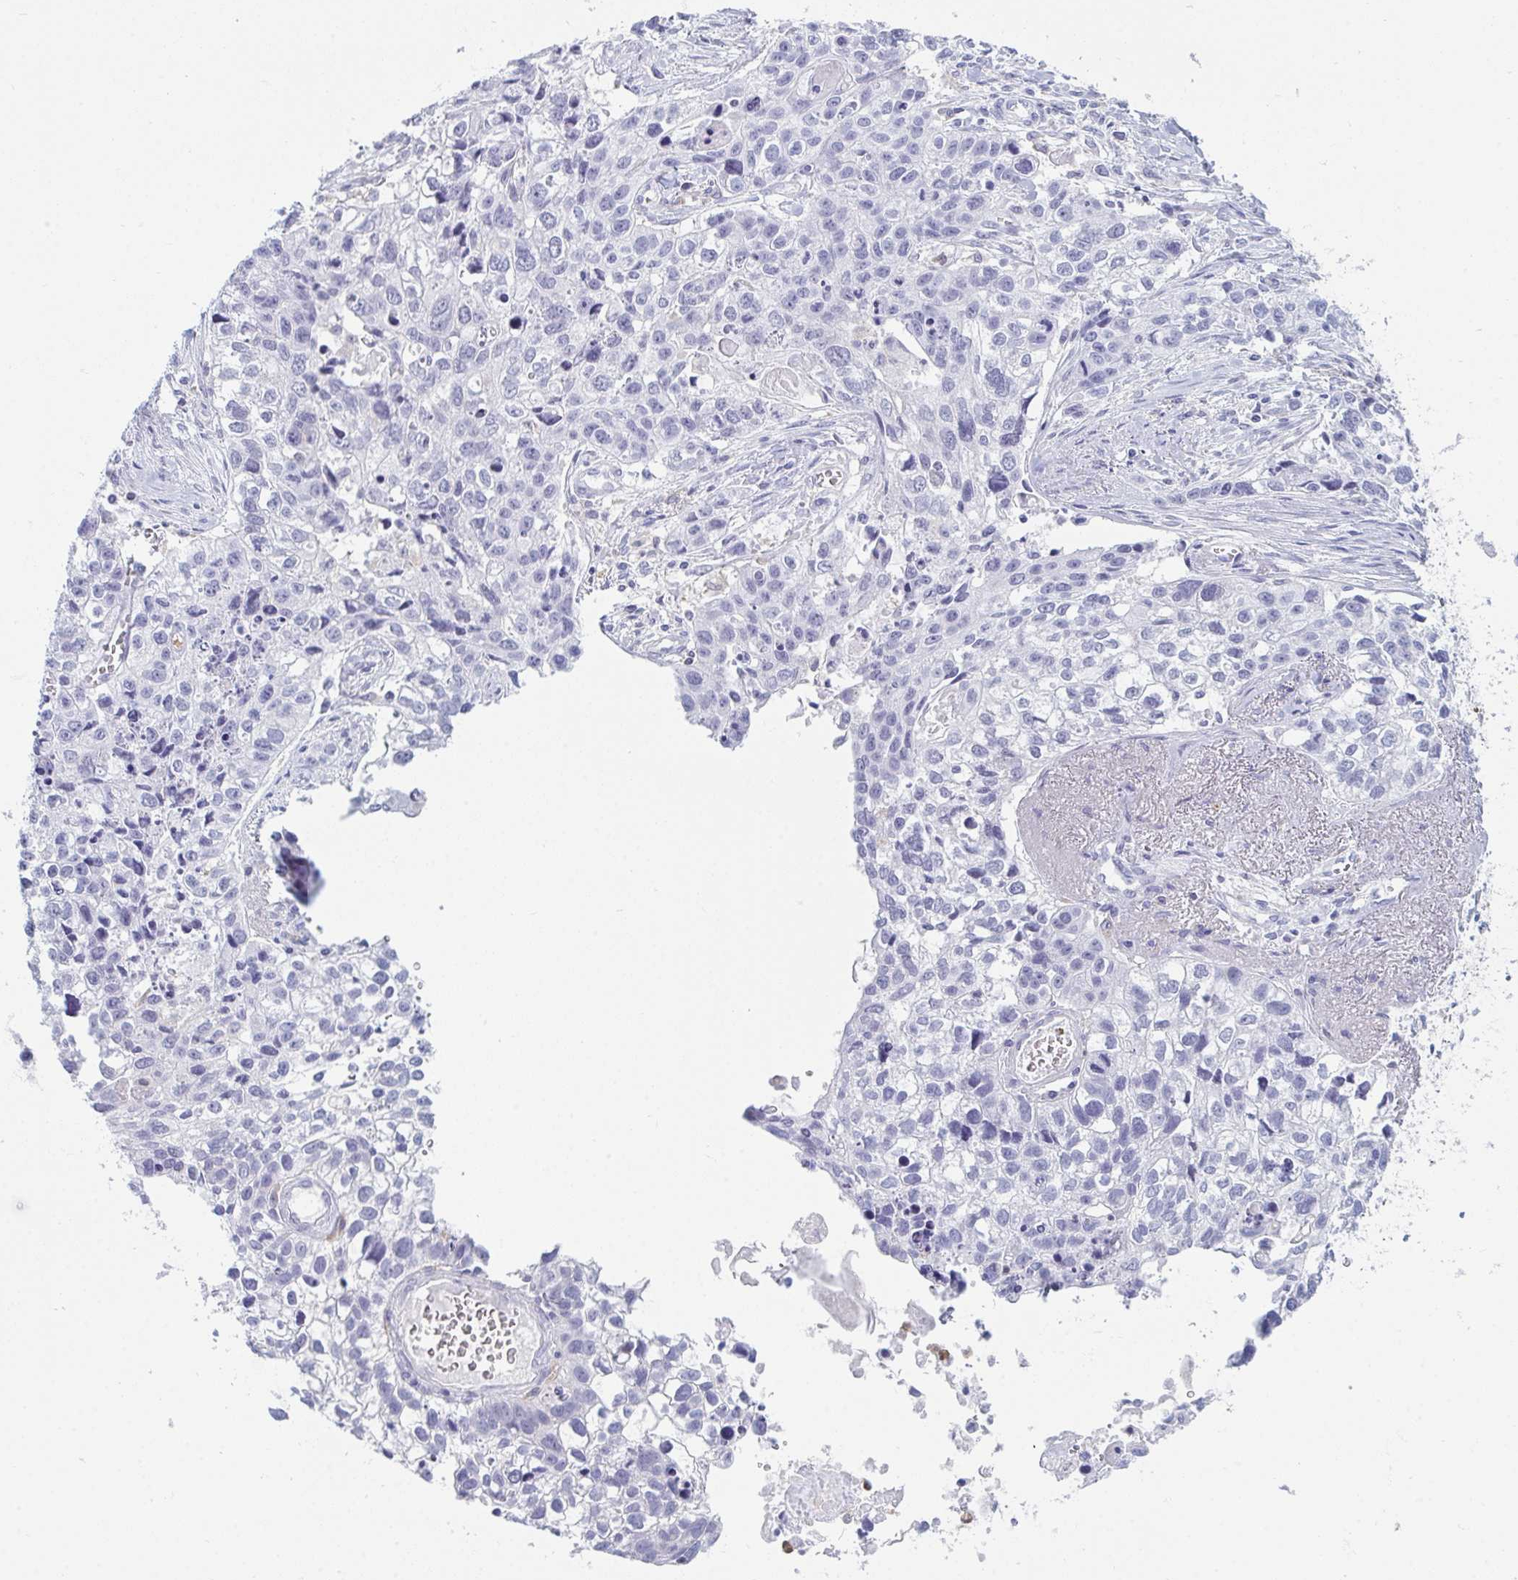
{"staining": {"intensity": "negative", "quantity": "none", "location": "none"}, "tissue": "lung cancer", "cell_type": "Tumor cells", "image_type": "cancer", "snomed": [{"axis": "morphology", "description": "Squamous cell carcinoma, NOS"}, {"axis": "topography", "description": "Lung"}], "caption": "The photomicrograph exhibits no significant expression in tumor cells of squamous cell carcinoma (lung).", "gene": "MYO1F", "patient": {"sex": "male", "age": 74}}